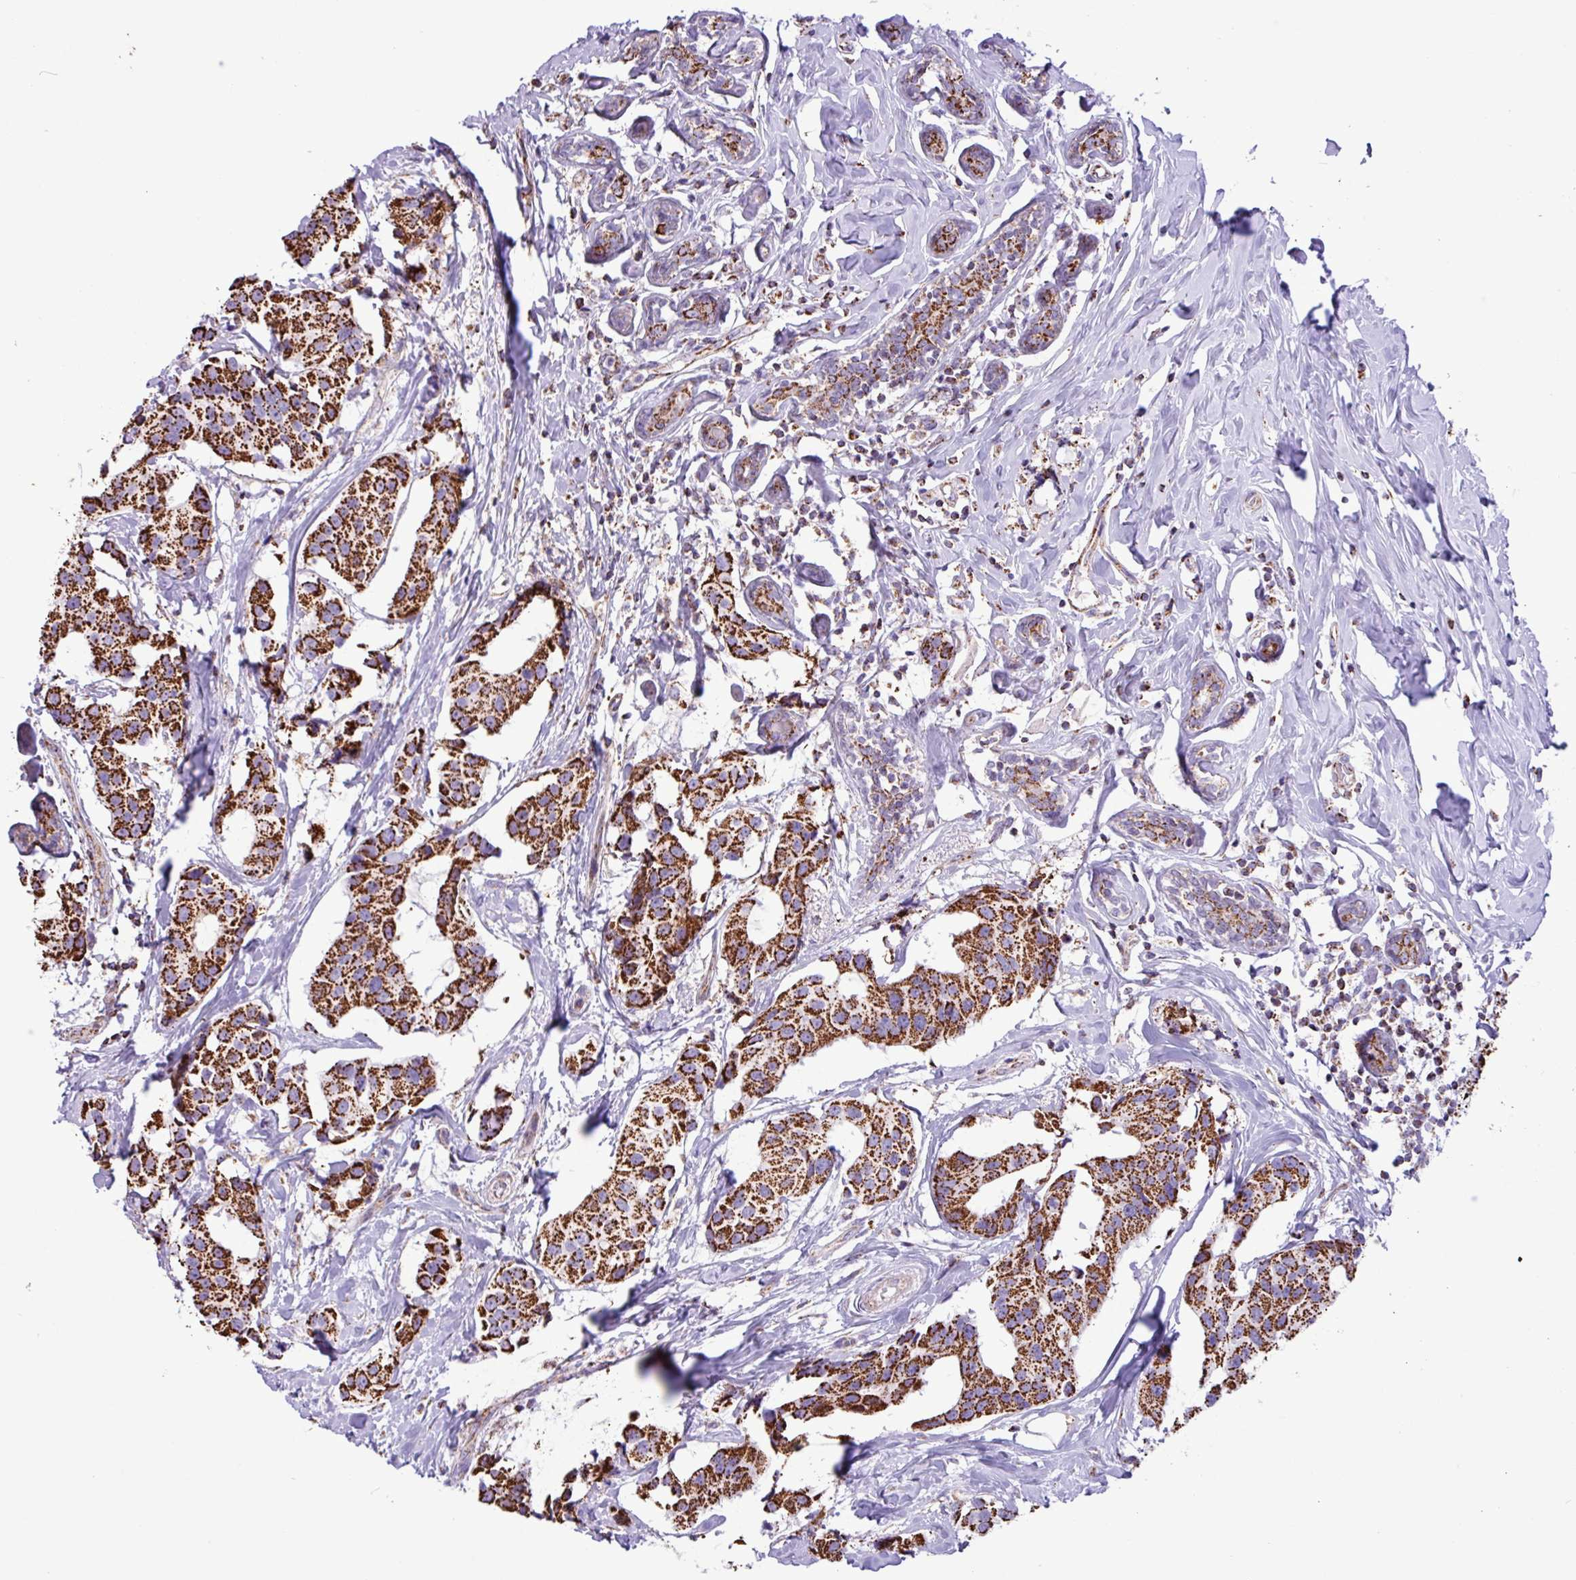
{"staining": {"intensity": "strong", "quantity": ">75%", "location": "cytoplasmic/membranous"}, "tissue": "breast cancer", "cell_type": "Tumor cells", "image_type": "cancer", "snomed": [{"axis": "morphology", "description": "Normal tissue, NOS"}, {"axis": "morphology", "description": "Duct carcinoma"}, {"axis": "topography", "description": "Breast"}], "caption": "The histopathology image displays staining of breast cancer (infiltrating ductal carcinoma), revealing strong cytoplasmic/membranous protein positivity (brown color) within tumor cells. The staining is performed using DAB (3,3'-diaminobenzidine) brown chromogen to label protein expression. The nuclei are counter-stained blue using hematoxylin.", "gene": "RTL3", "patient": {"sex": "female", "age": 39}}